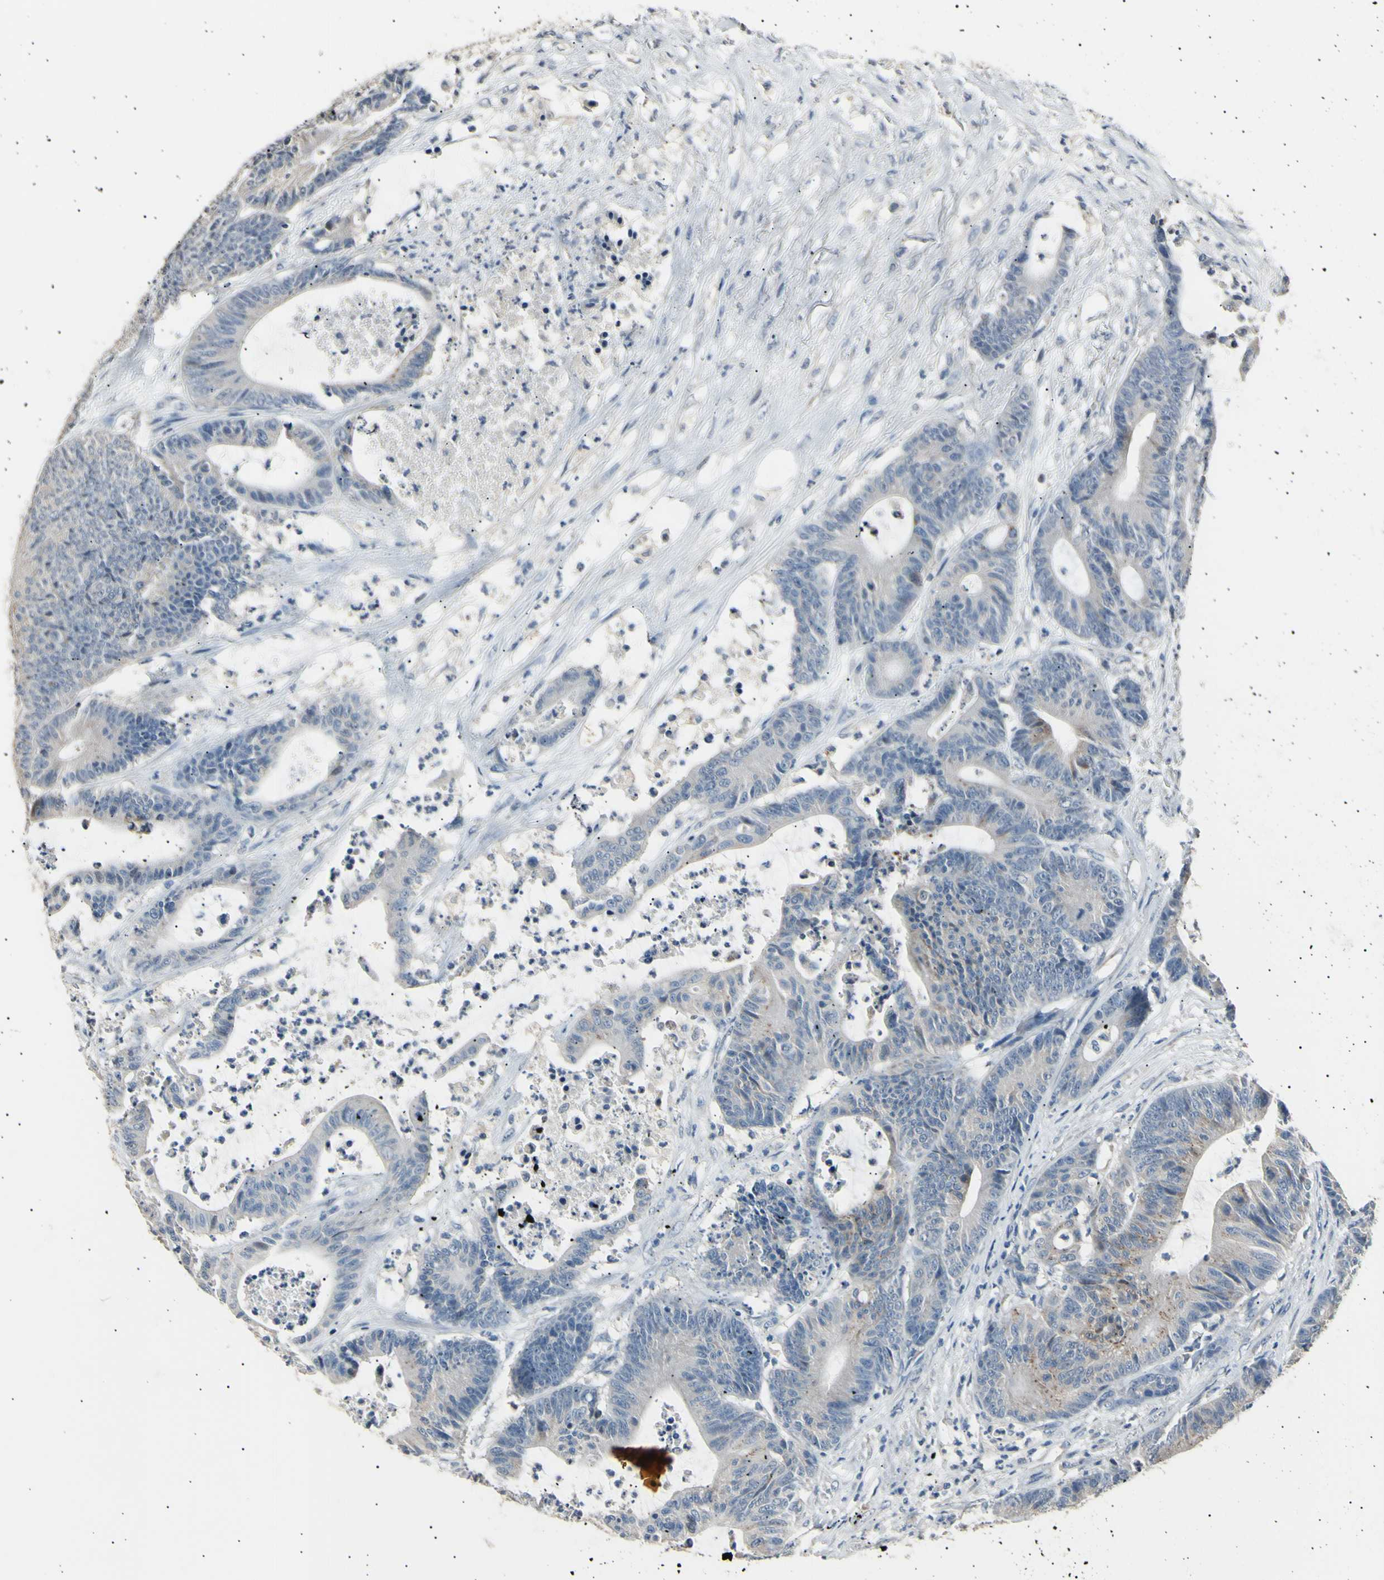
{"staining": {"intensity": "negative", "quantity": "none", "location": "none"}, "tissue": "colorectal cancer", "cell_type": "Tumor cells", "image_type": "cancer", "snomed": [{"axis": "morphology", "description": "Adenocarcinoma, NOS"}, {"axis": "topography", "description": "Colon"}], "caption": "Human colorectal cancer (adenocarcinoma) stained for a protein using IHC shows no staining in tumor cells.", "gene": "LDLR", "patient": {"sex": "female", "age": 84}}